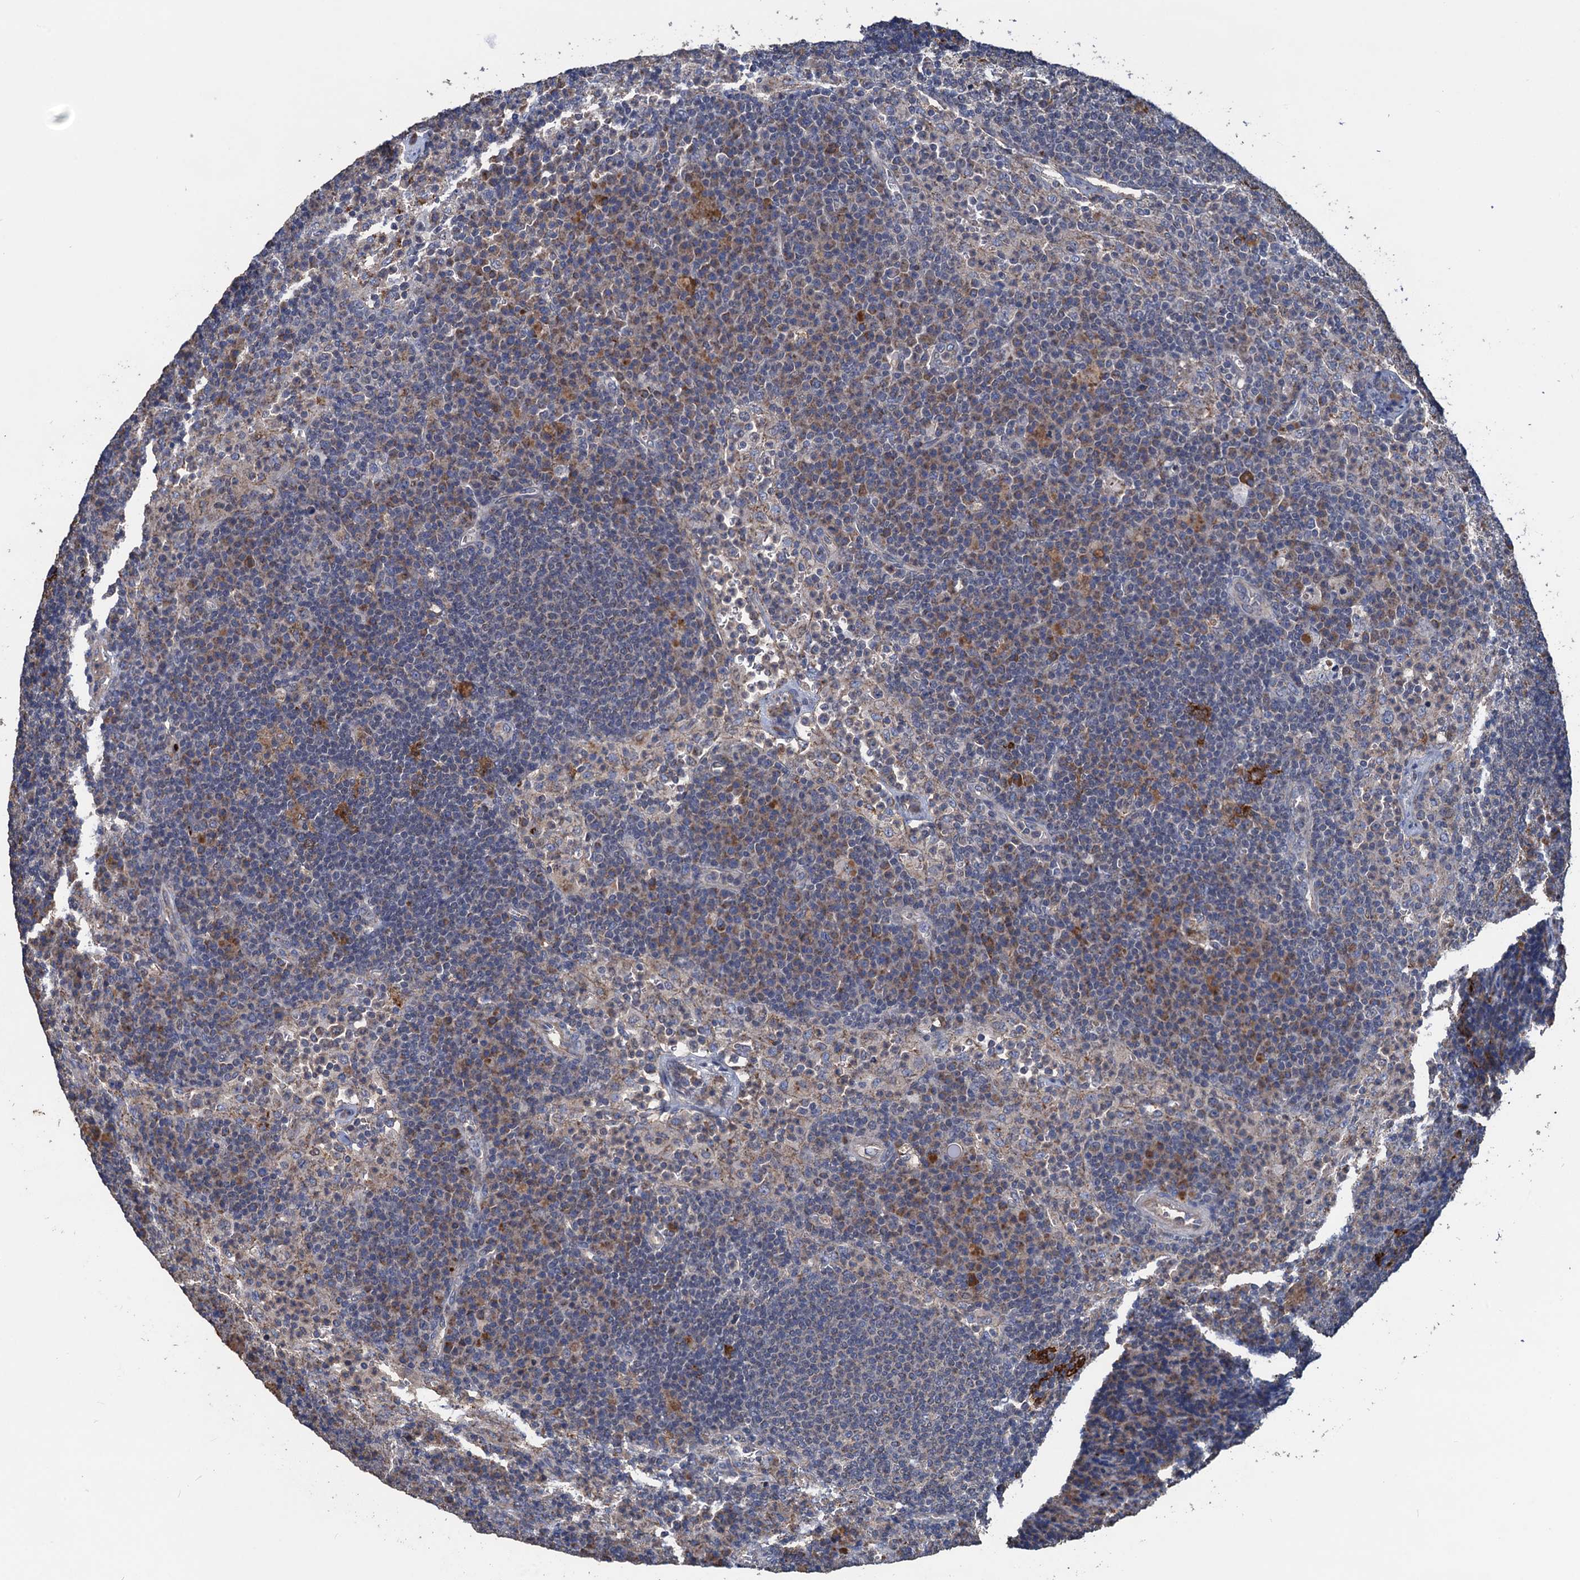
{"staining": {"intensity": "moderate", "quantity": "25%-75%", "location": "cytoplasmic/membranous"}, "tissue": "lymph node", "cell_type": "Germinal center cells", "image_type": "normal", "snomed": [{"axis": "morphology", "description": "Normal tissue, NOS"}, {"axis": "topography", "description": "Lymph node"}], "caption": "Unremarkable lymph node was stained to show a protein in brown. There is medium levels of moderate cytoplasmic/membranous positivity in approximately 25%-75% of germinal center cells.", "gene": "DGLUCY", "patient": {"sex": "female", "age": 70}}